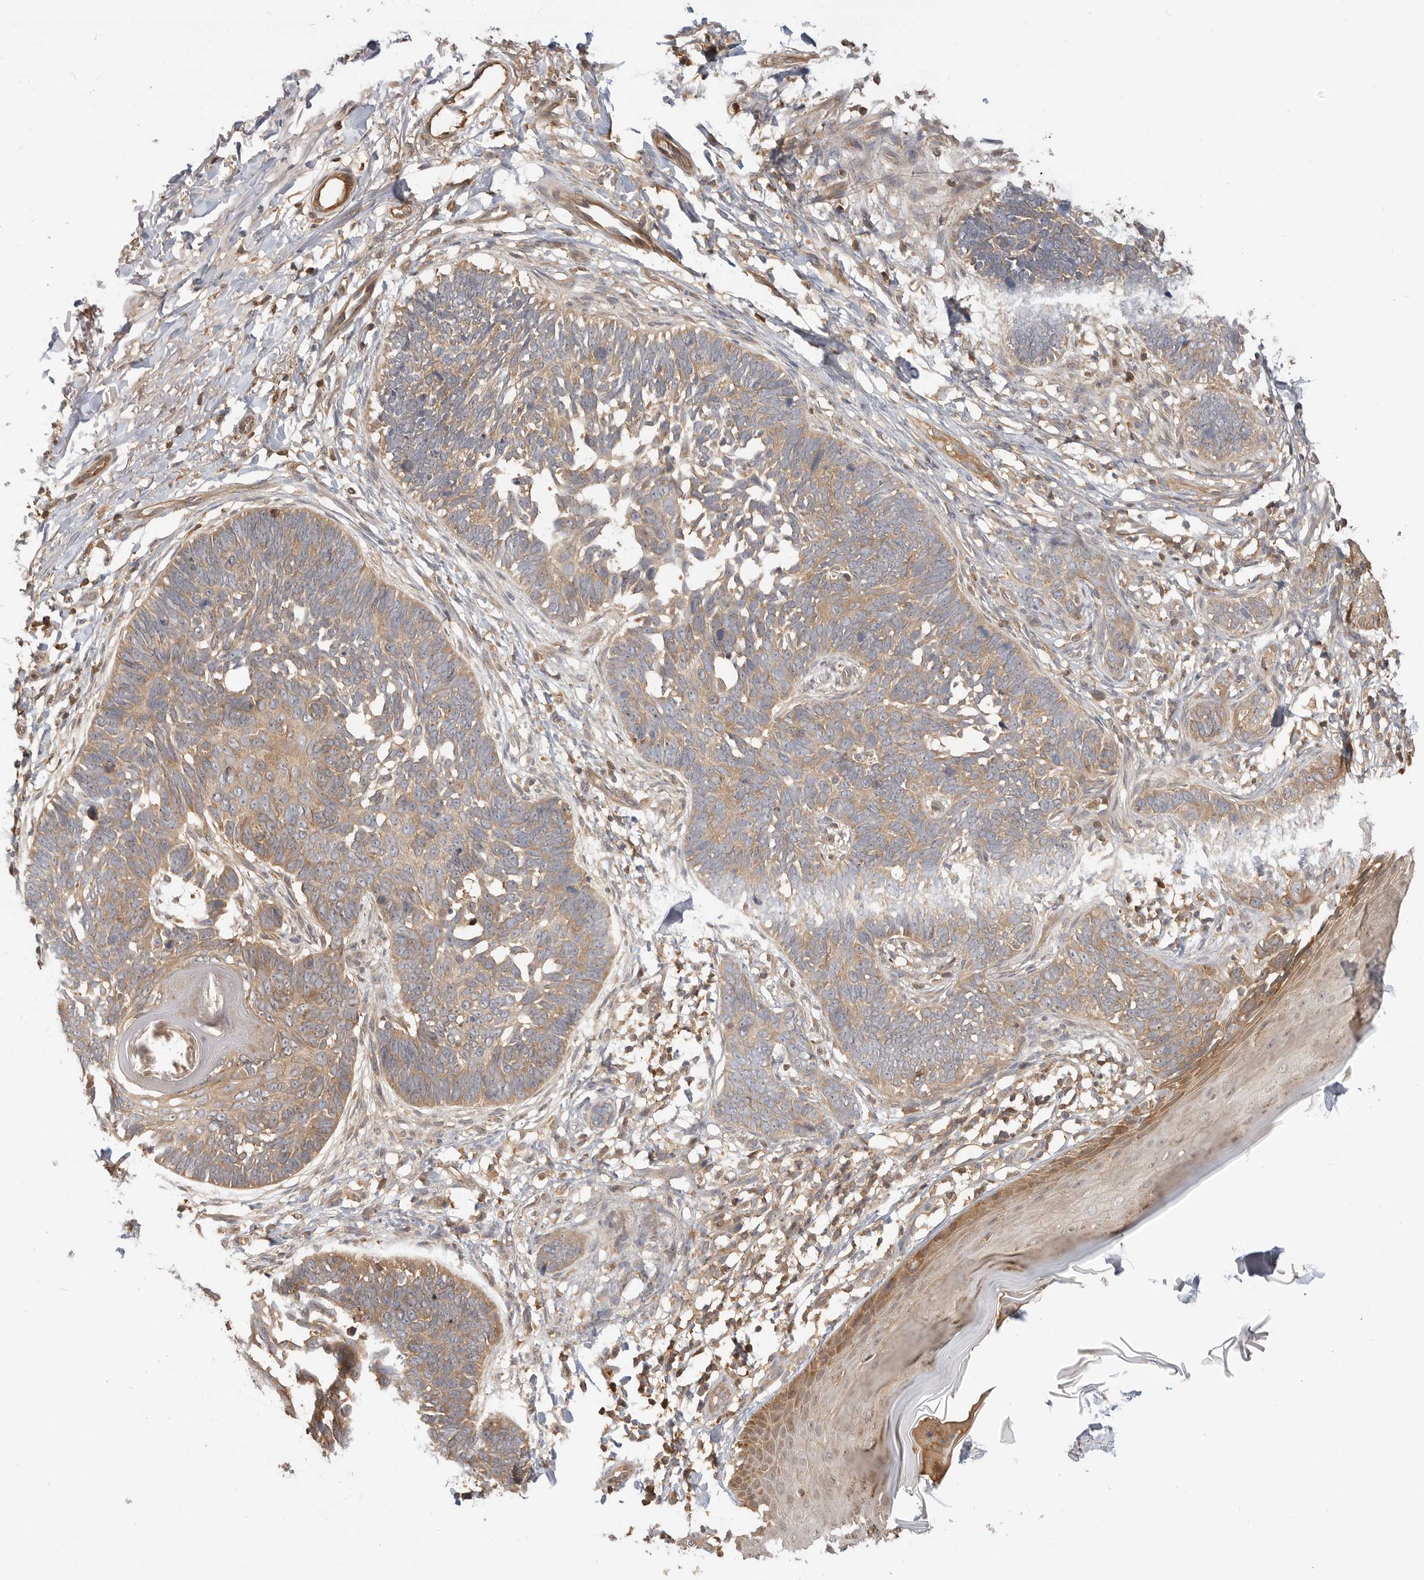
{"staining": {"intensity": "weak", "quantity": ">75%", "location": "cytoplasmic/membranous"}, "tissue": "skin cancer", "cell_type": "Tumor cells", "image_type": "cancer", "snomed": [{"axis": "morphology", "description": "Normal tissue, NOS"}, {"axis": "morphology", "description": "Basal cell carcinoma"}, {"axis": "topography", "description": "Skin"}], "caption": "The photomicrograph displays a brown stain indicating the presence of a protein in the cytoplasmic/membranous of tumor cells in skin basal cell carcinoma.", "gene": "CLDN12", "patient": {"sex": "male", "age": 77}}